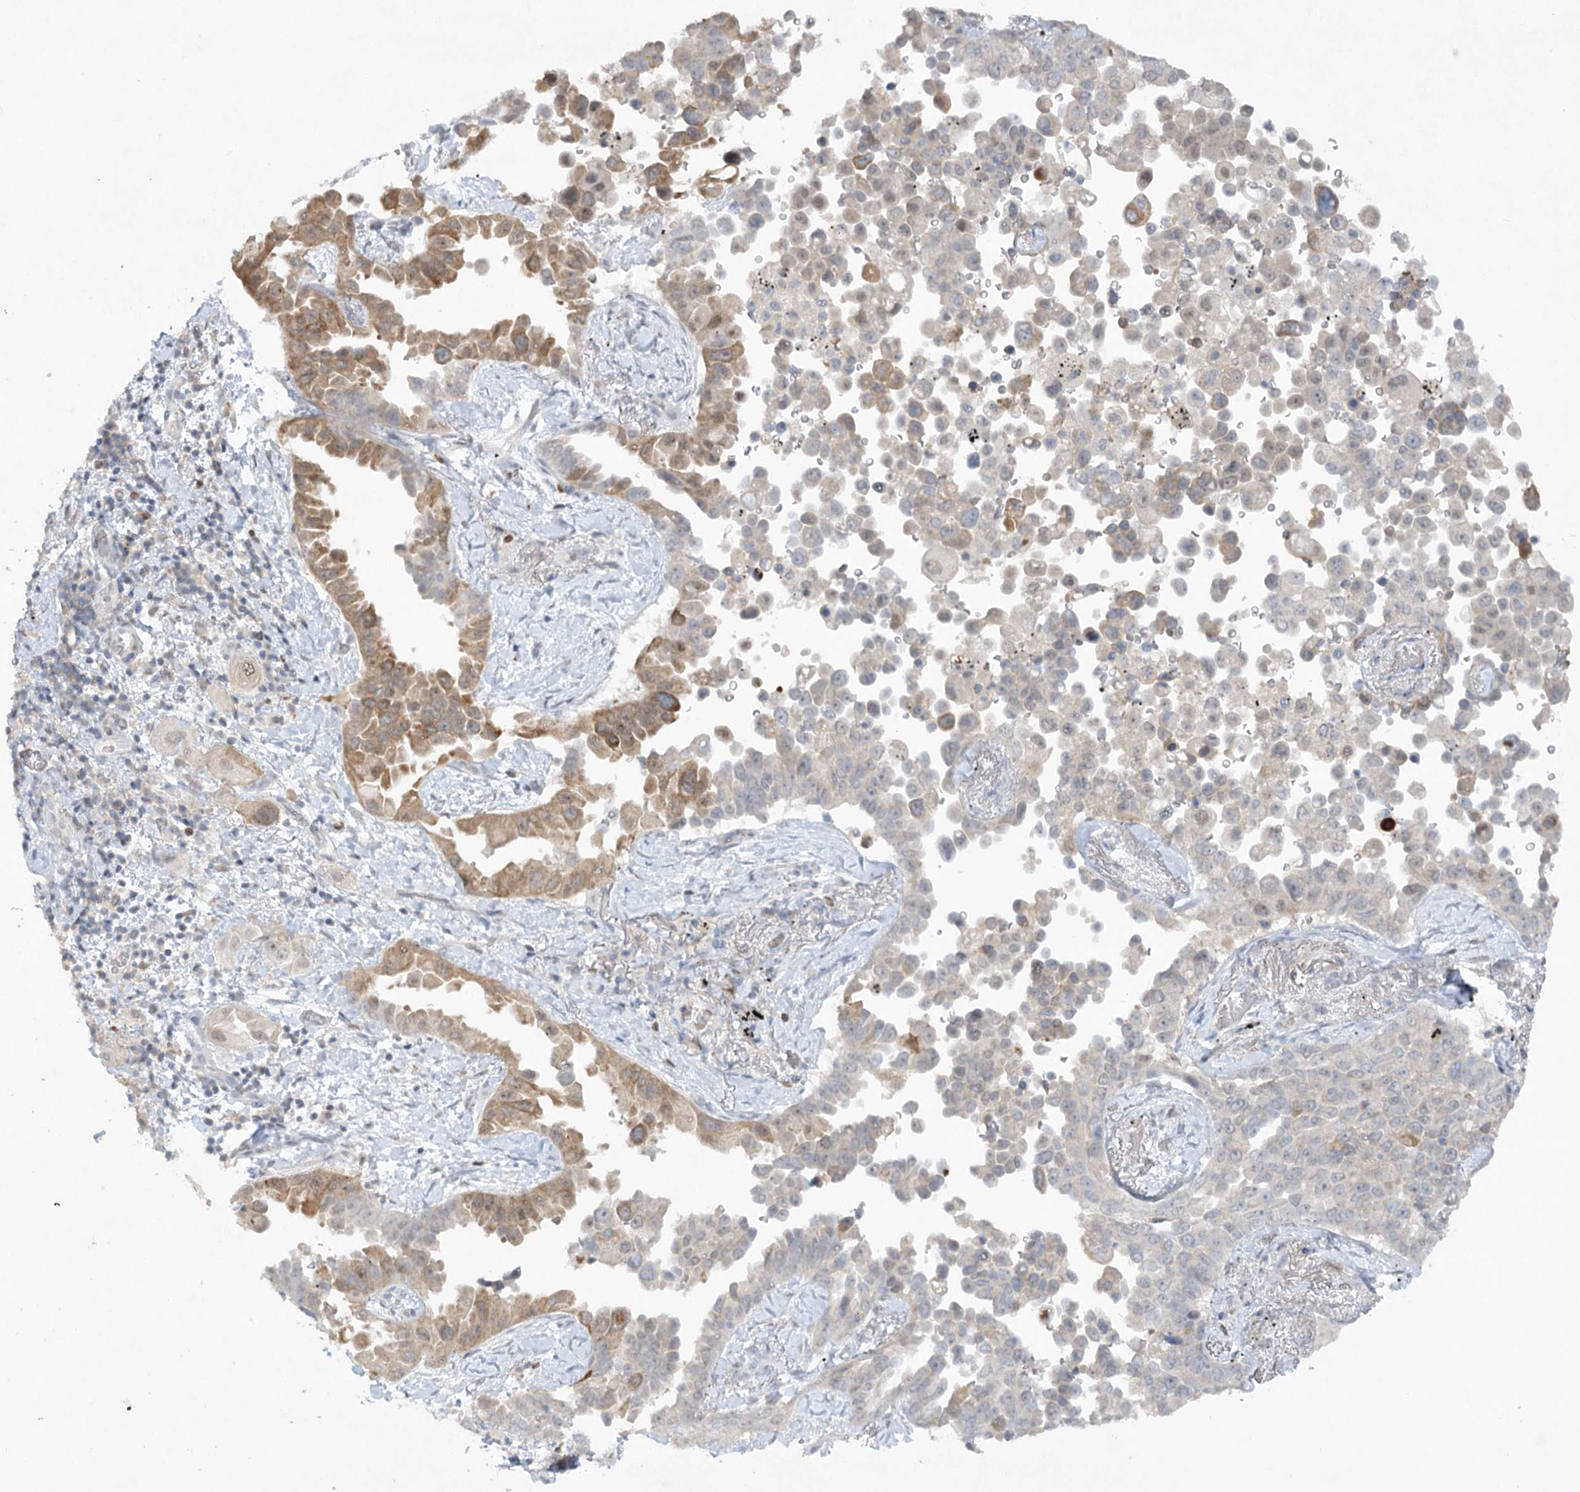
{"staining": {"intensity": "moderate", "quantity": "25%-75%", "location": "cytoplasmic/membranous"}, "tissue": "lung cancer", "cell_type": "Tumor cells", "image_type": "cancer", "snomed": [{"axis": "morphology", "description": "Adenocarcinoma, NOS"}, {"axis": "topography", "description": "Lung"}], "caption": "The photomicrograph displays staining of lung adenocarcinoma, revealing moderate cytoplasmic/membranous protein staining (brown color) within tumor cells.", "gene": "TRAF3IP1", "patient": {"sex": "female", "age": 67}}